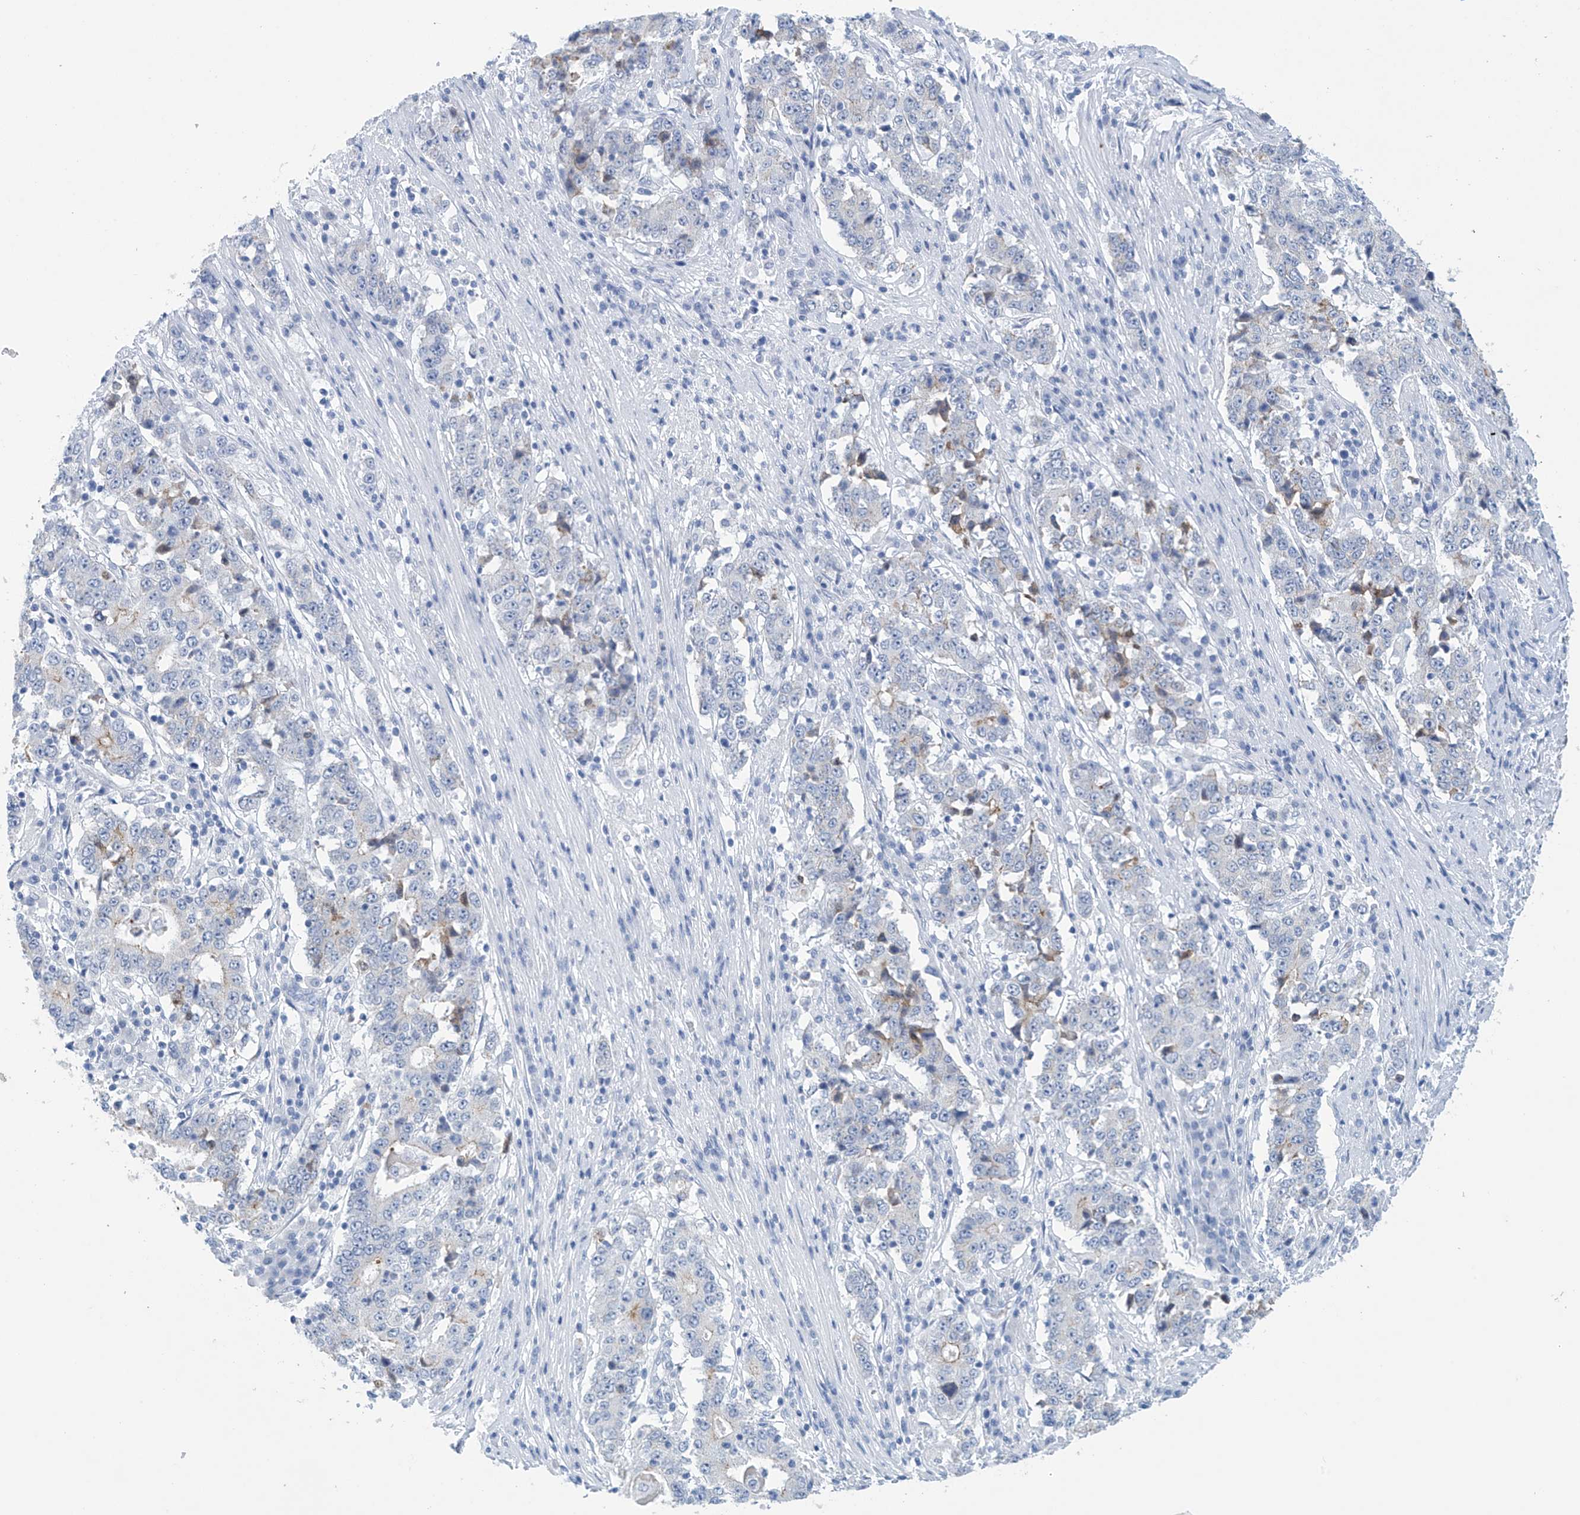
{"staining": {"intensity": "negative", "quantity": "none", "location": "none"}, "tissue": "stomach cancer", "cell_type": "Tumor cells", "image_type": "cancer", "snomed": [{"axis": "morphology", "description": "Adenocarcinoma, NOS"}, {"axis": "topography", "description": "Stomach"}], "caption": "The micrograph reveals no staining of tumor cells in stomach cancer (adenocarcinoma). The staining is performed using DAB (3,3'-diaminobenzidine) brown chromogen with nuclei counter-stained in using hematoxylin.", "gene": "DSP", "patient": {"sex": "male", "age": 59}}